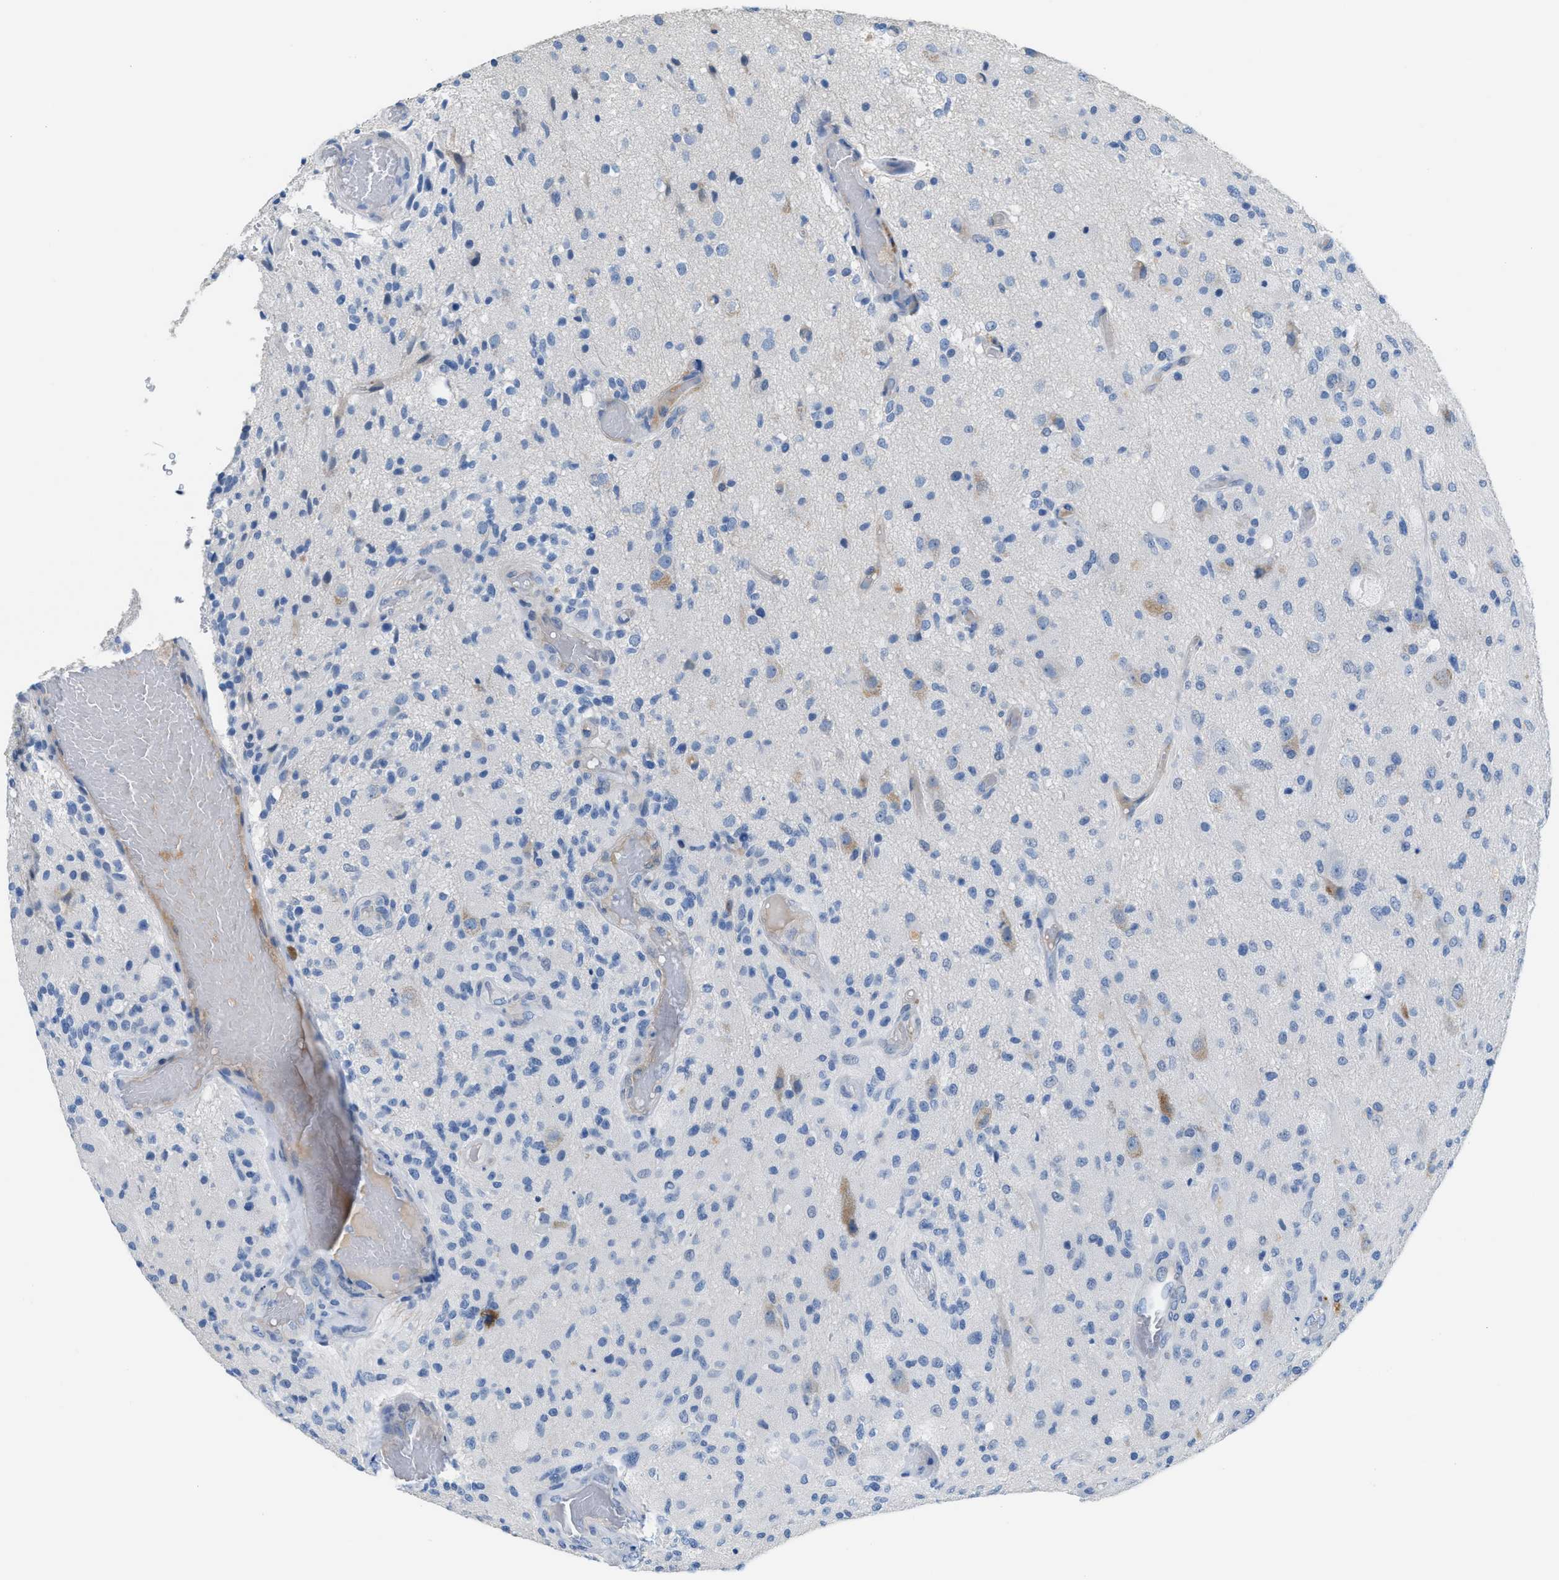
{"staining": {"intensity": "negative", "quantity": "none", "location": "none"}, "tissue": "glioma", "cell_type": "Tumor cells", "image_type": "cancer", "snomed": [{"axis": "morphology", "description": "Normal tissue, NOS"}, {"axis": "morphology", "description": "Glioma, malignant, High grade"}, {"axis": "topography", "description": "Cerebral cortex"}], "caption": "The photomicrograph exhibits no significant staining in tumor cells of malignant glioma (high-grade).", "gene": "MPP3", "patient": {"sex": "male", "age": 77}}